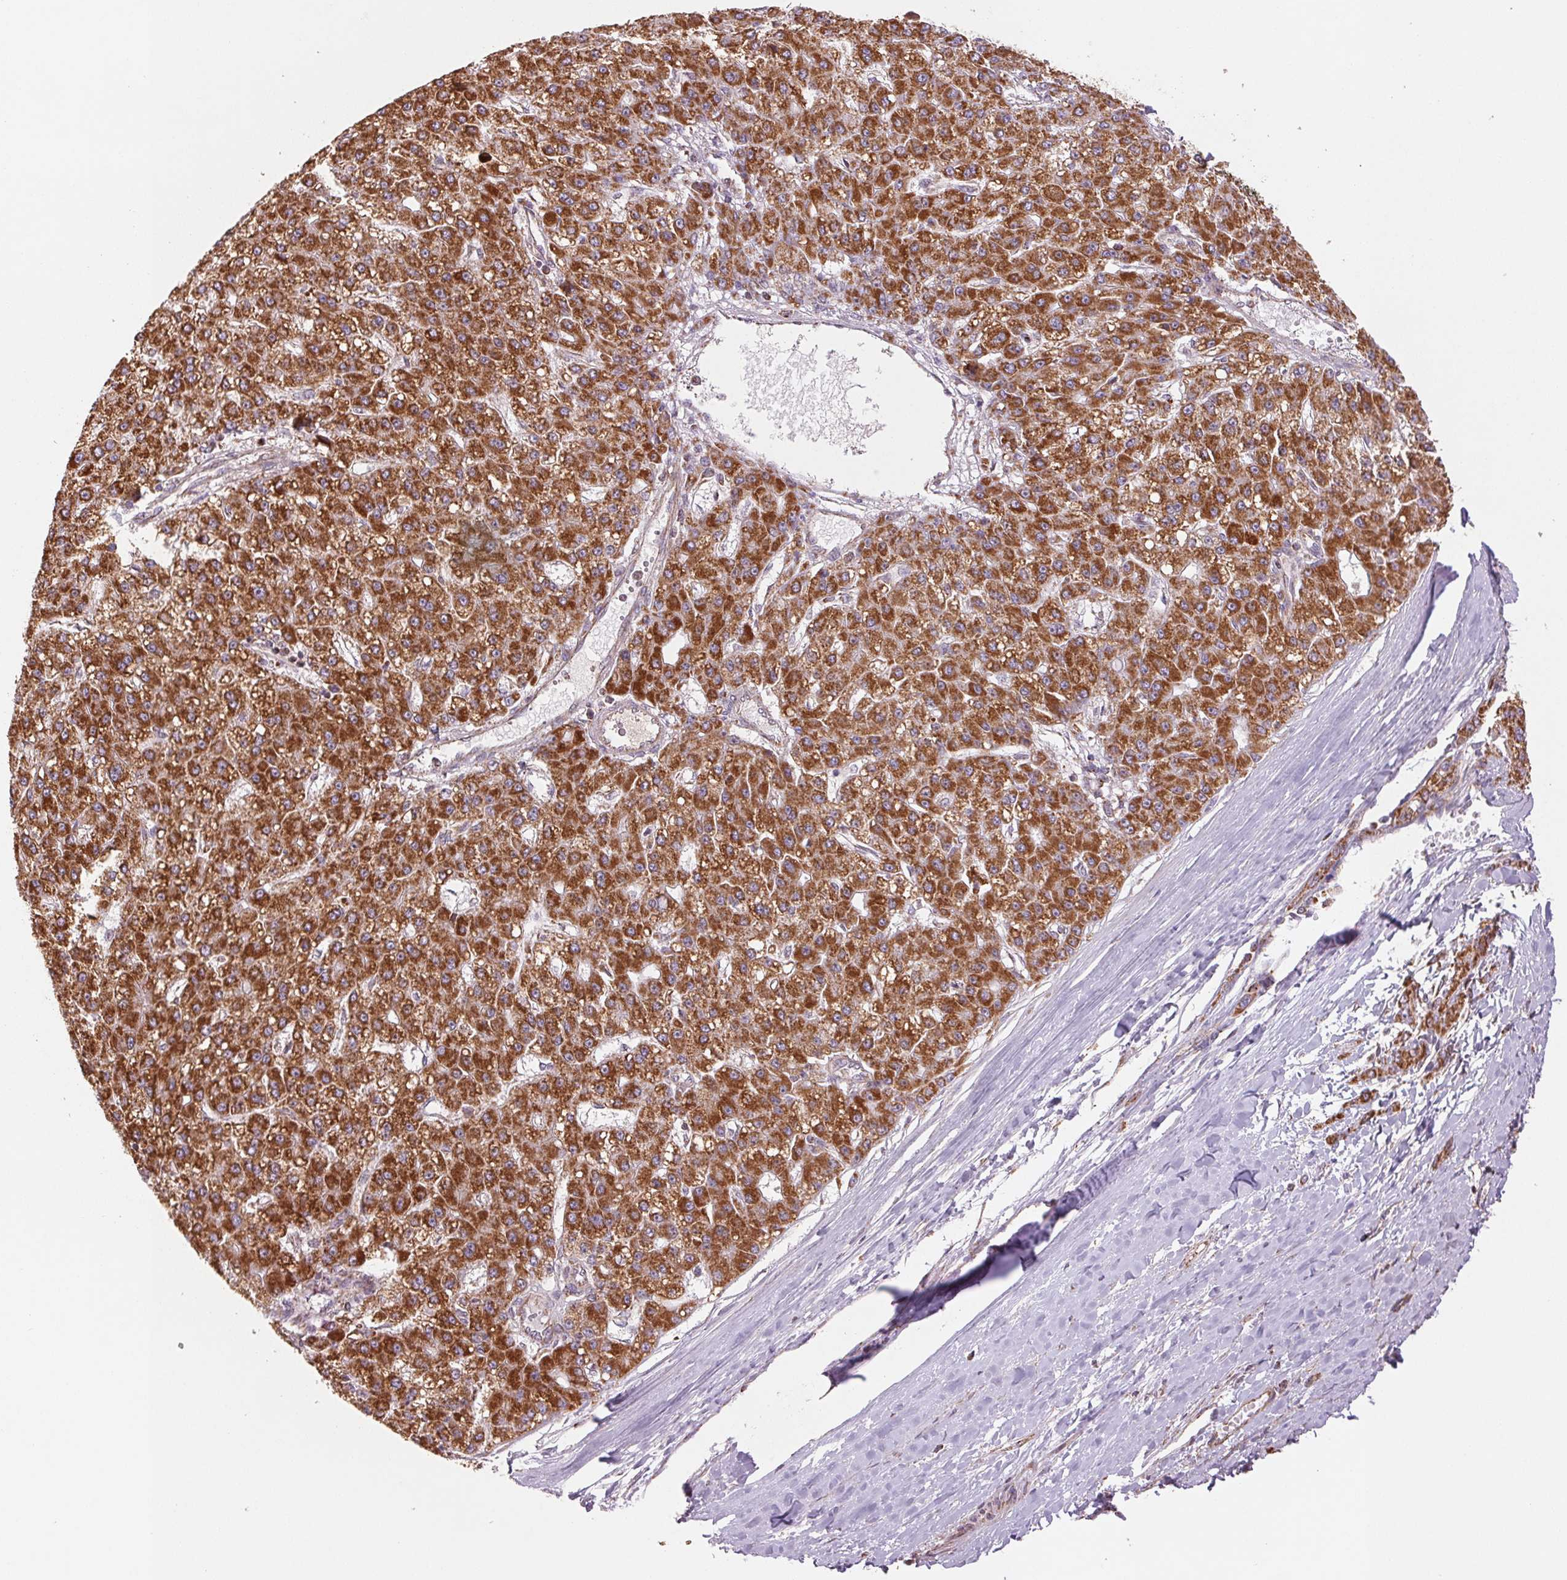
{"staining": {"intensity": "strong", "quantity": ">75%", "location": "cytoplasmic/membranous"}, "tissue": "liver cancer", "cell_type": "Tumor cells", "image_type": "cancer", "snomed": [{"axis": "morphology", "description": "Carcinoma, Hepatocellular, NOS"}, {"axis": "topography", "description": "Liver"}], "caption": "IHC (DAB (3,3'-diaminobenzidine)) staining of hepatocellular carcinoma (liver) shows strong cytoplasmic/membranous protein expression in approximately >75% of tumor cells.", "gene": "MATCAP1", "patient": {"sex": "male", "age": 67}}